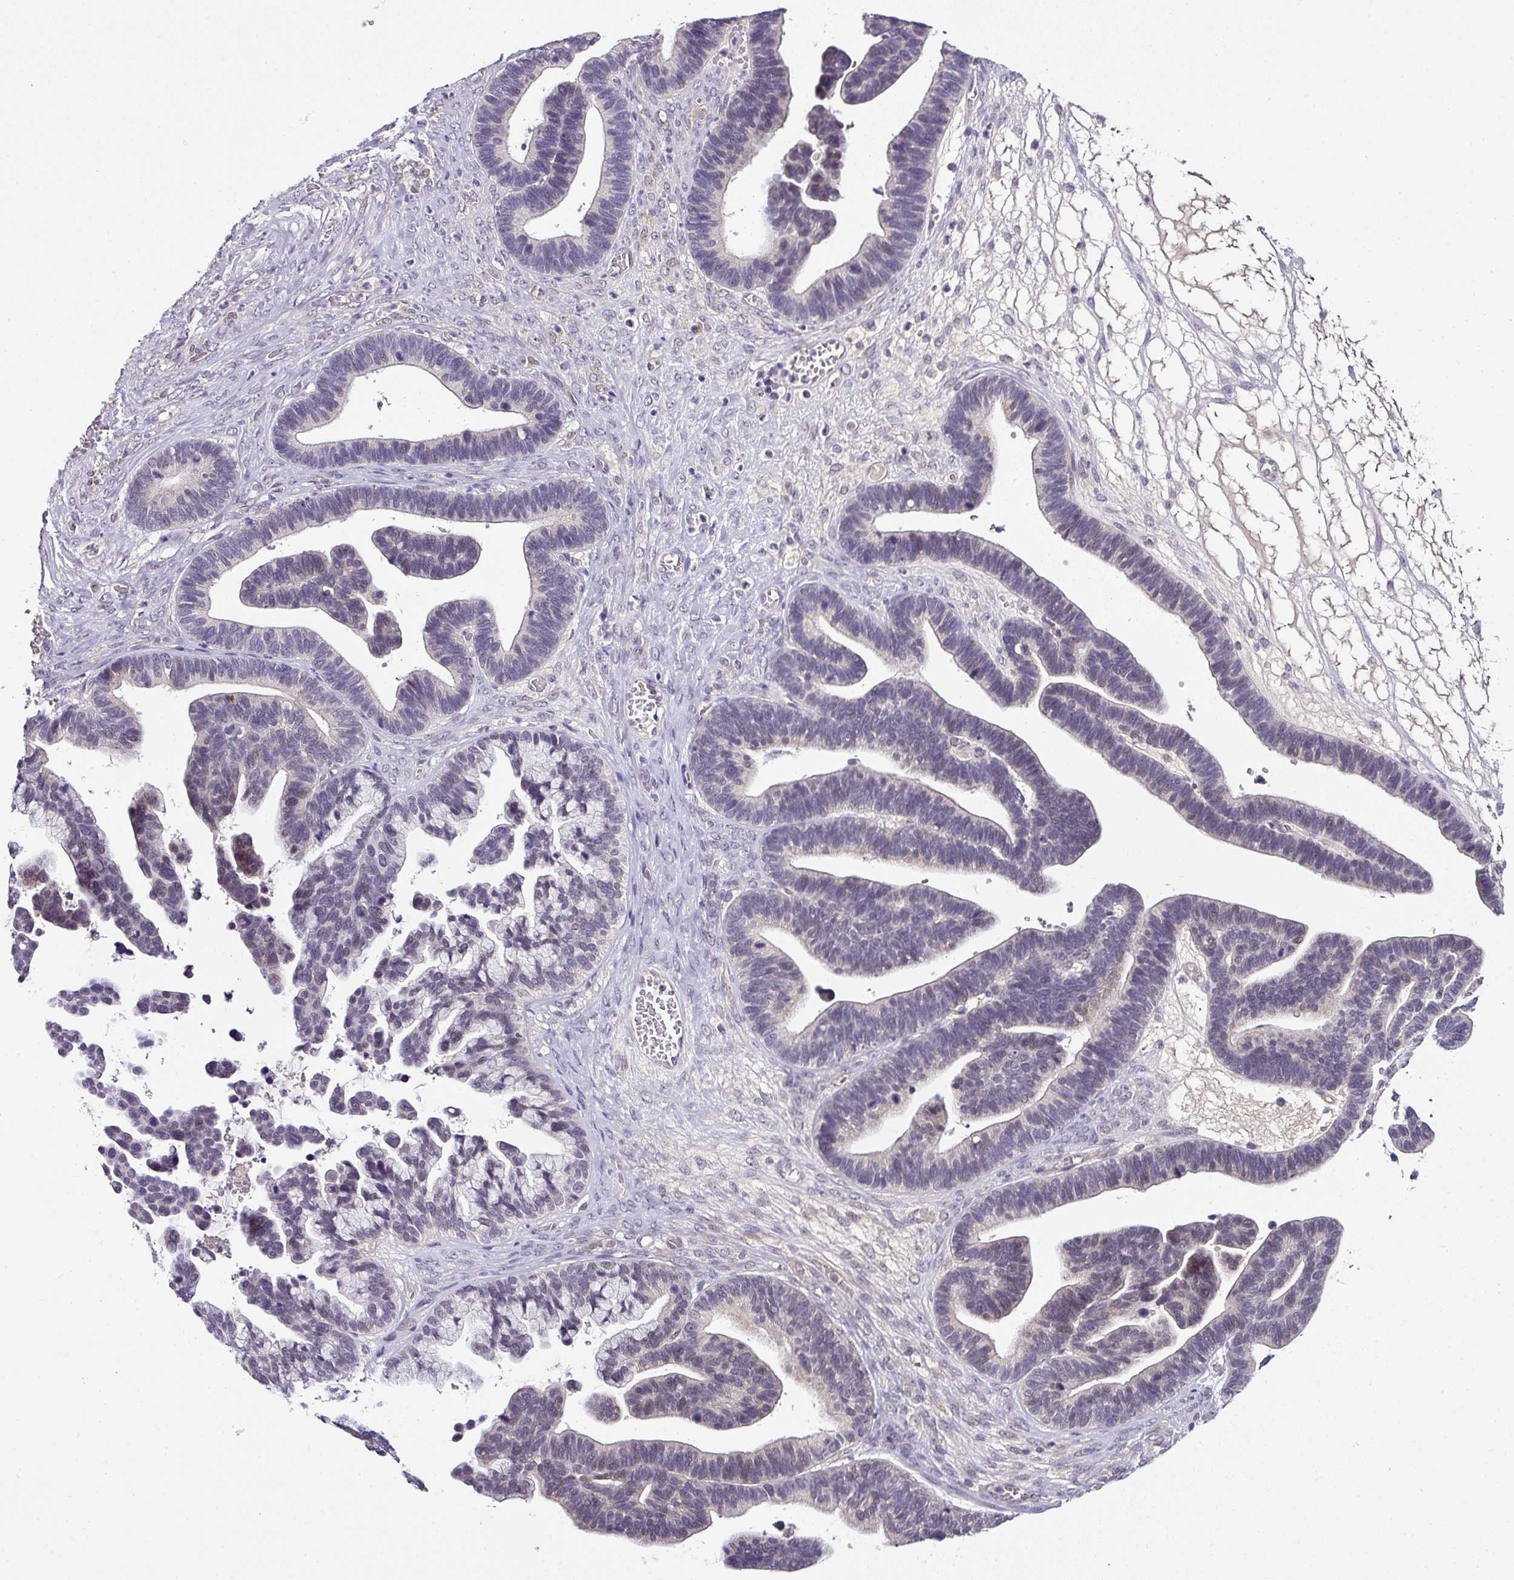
{"staining": {"intensity": "weak", "quantity": "25%-75%", "location": "cytoplasmic/membranous"}, "tissue": "ovarian cancer", "cell_type": "Tumor cells", "image_type": "cancer", "snomed": [{"axis": "morphology", "description": "Cystadenocarcinoma, serous, NOS"}, {"axis": "topography", "description": "Ovary"}], "caption": "Protein staining of ovarian cancer tissue shows weak cytoplasmic/membranous positivity in approximately 25%-75% of tumor cells.", "gene": "NAPSA", "patient": {"sex": "female", "age": 56}}